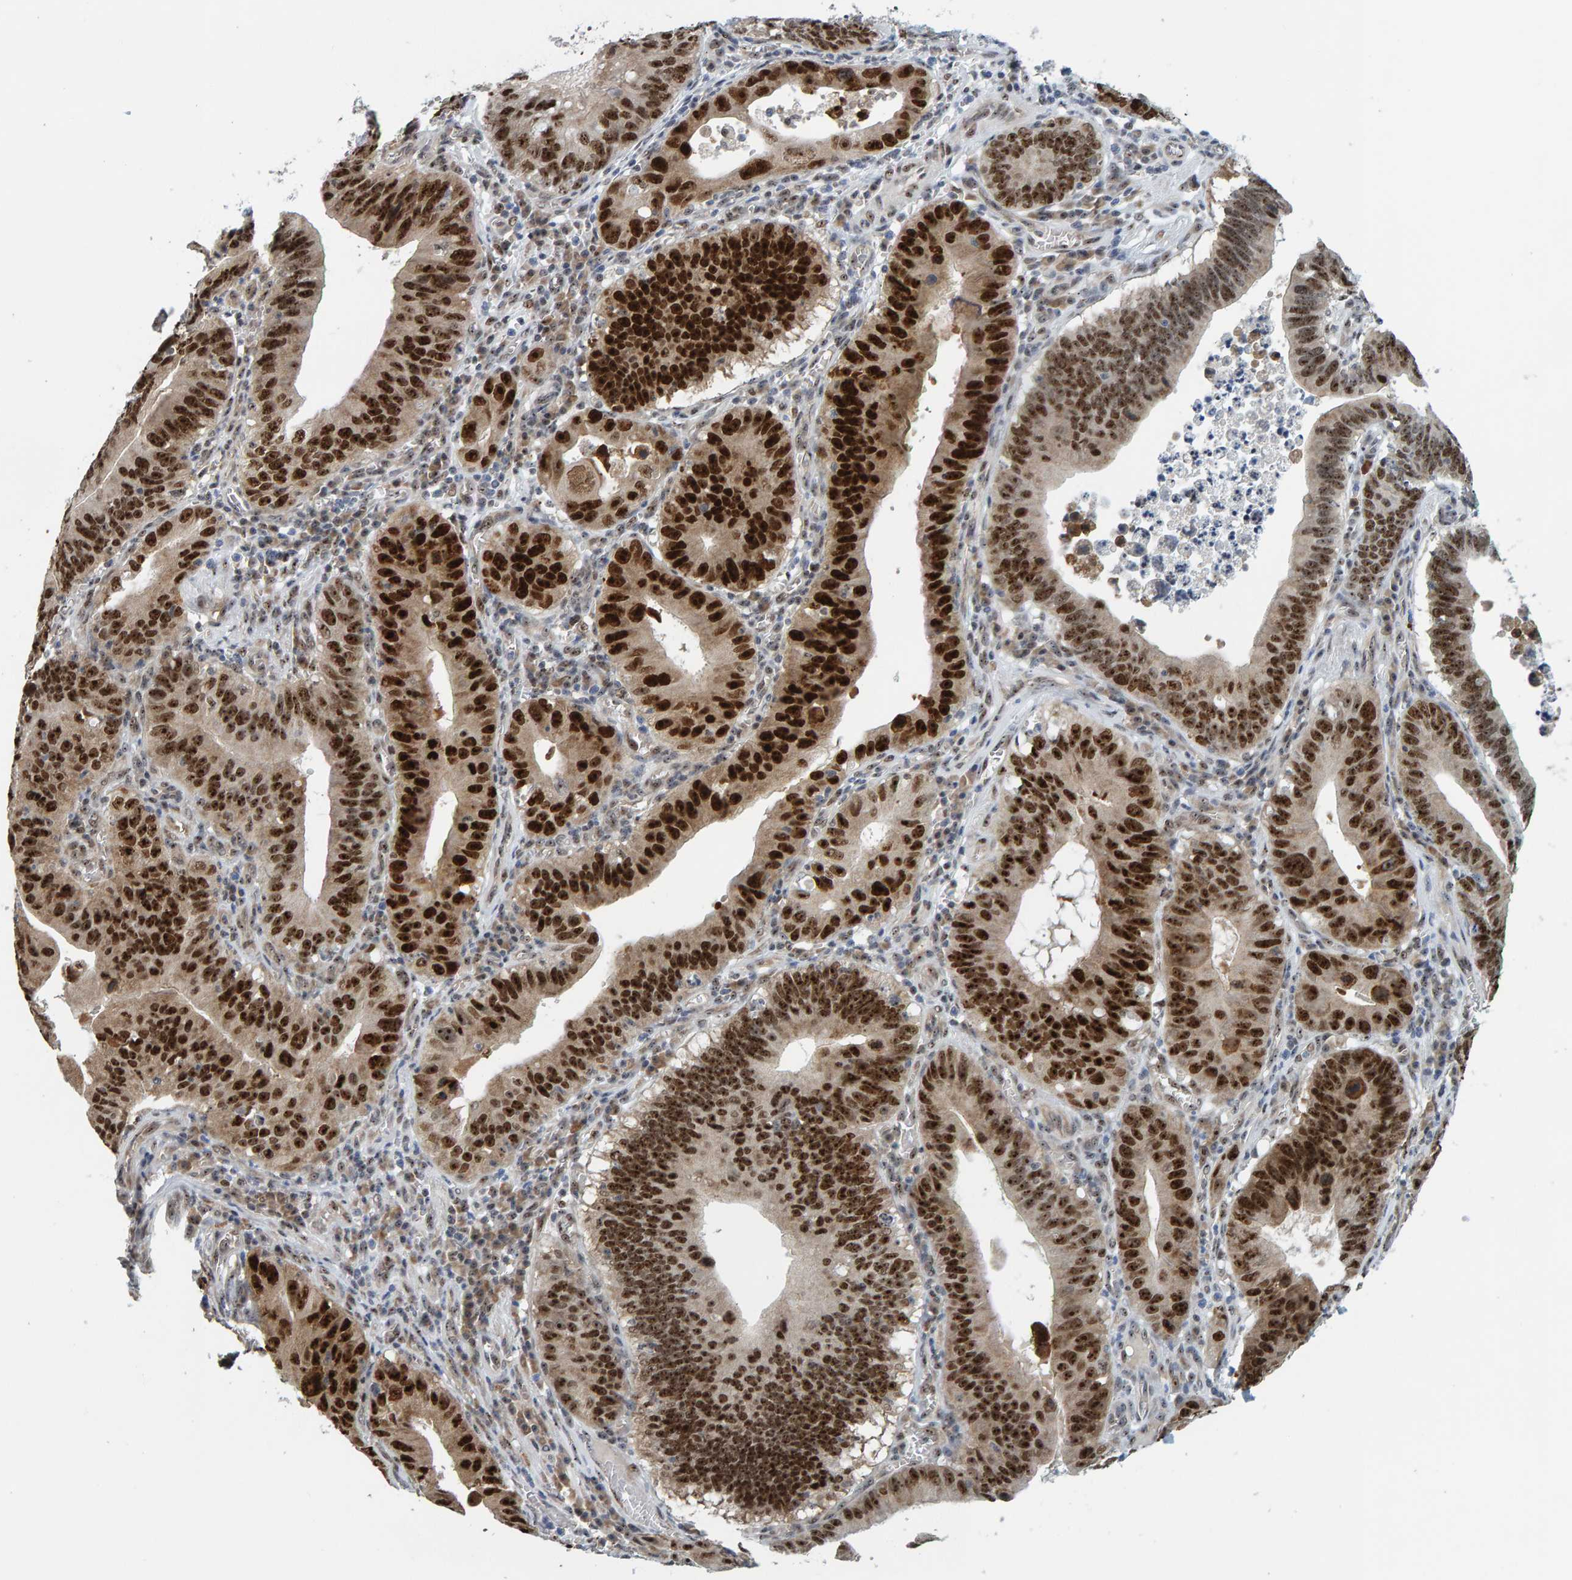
{"staining": {"intensity": "strong", "quantity": ">75%", "location": "nuclear"}, "tissue": "stomach cancer", "cell_type": "Tumor cells", "image_type": "cancer", "snomed": [{"axis": "morphology", "description": "Adenocarcinoma, NOS"}, {"axis": "topography", "description": "Stomach"}, {"axis": "topography", "description": "Gastric cardia"}], "caption": "Protein expression analysis of stomach adenocarcinoma demonstrates strong nuclear positivity in about >75% of tumor cells.", "gene": "POLR1E", "patient": {"sex": "male", "age": 59}}